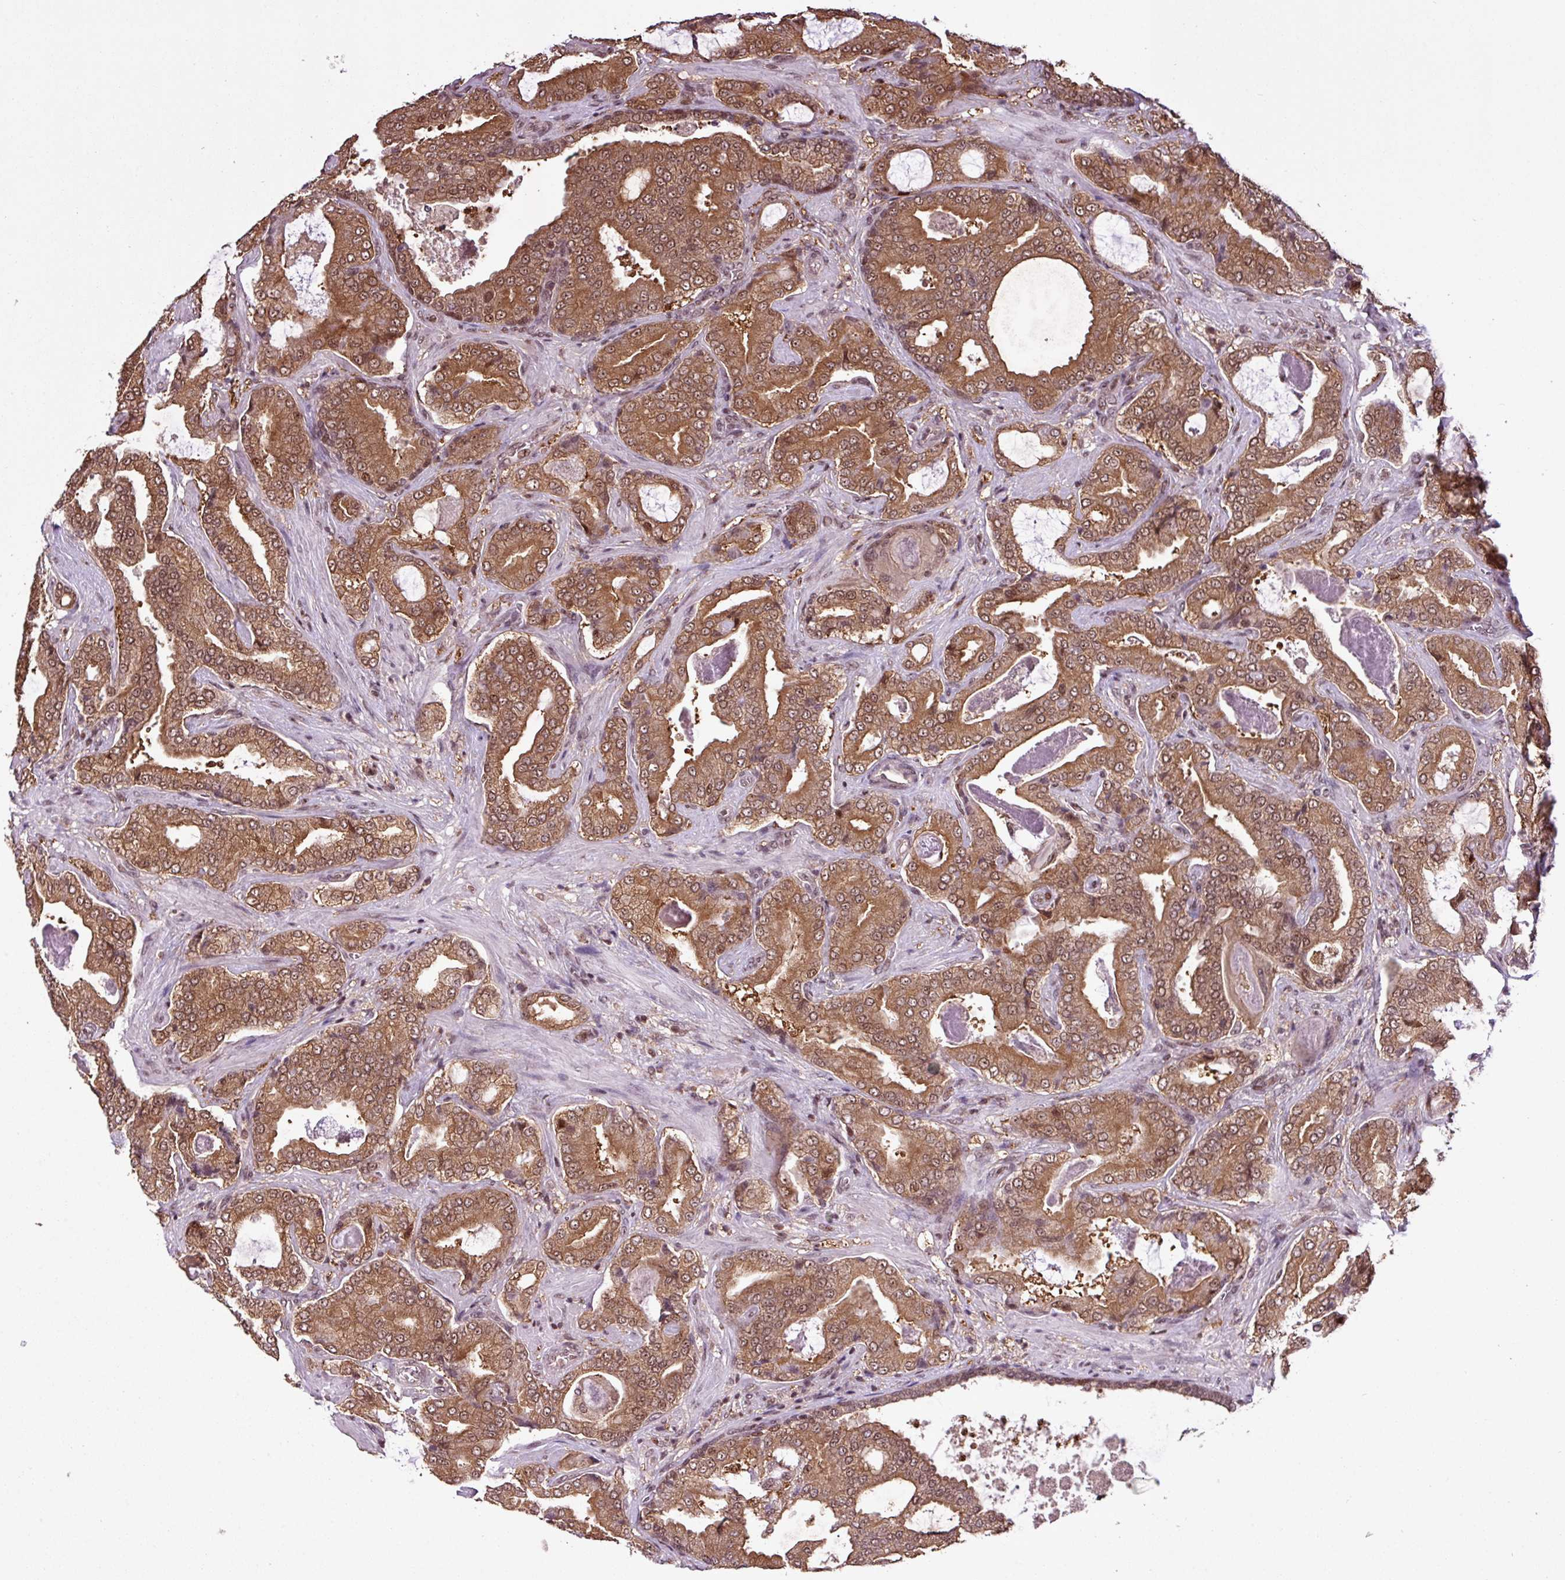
{"staining": {"intensity": "moderate", "quantity": ">75%", "location": "cytoplasmic/membranous,nuclear"}, "tissue": "prostate cancer", "cell_type": "Tumor cells", "image_type": "cancer", "snomed": [{"axis": "morphology", "description": "Adenocarcinoma, High grade"}, {"axis": "topography", "description": "Prostate"}], "caption": "DAB immunohistochemical staining of human prostate cancer (high-grade adenocarcinoma) reveals moderate cytoplasmic/membranous and nuclear protein positivity in about >75% of tumor cells. The staining was performed using DAB (3,3'-diaminobenzidine) to visualize the protein expression in brown, while the nuclei were stained in blue with hematoxylin (Magnification: 20x).", "gene": "ITPKC", "patient": {"sex": "male", "age": 68}}